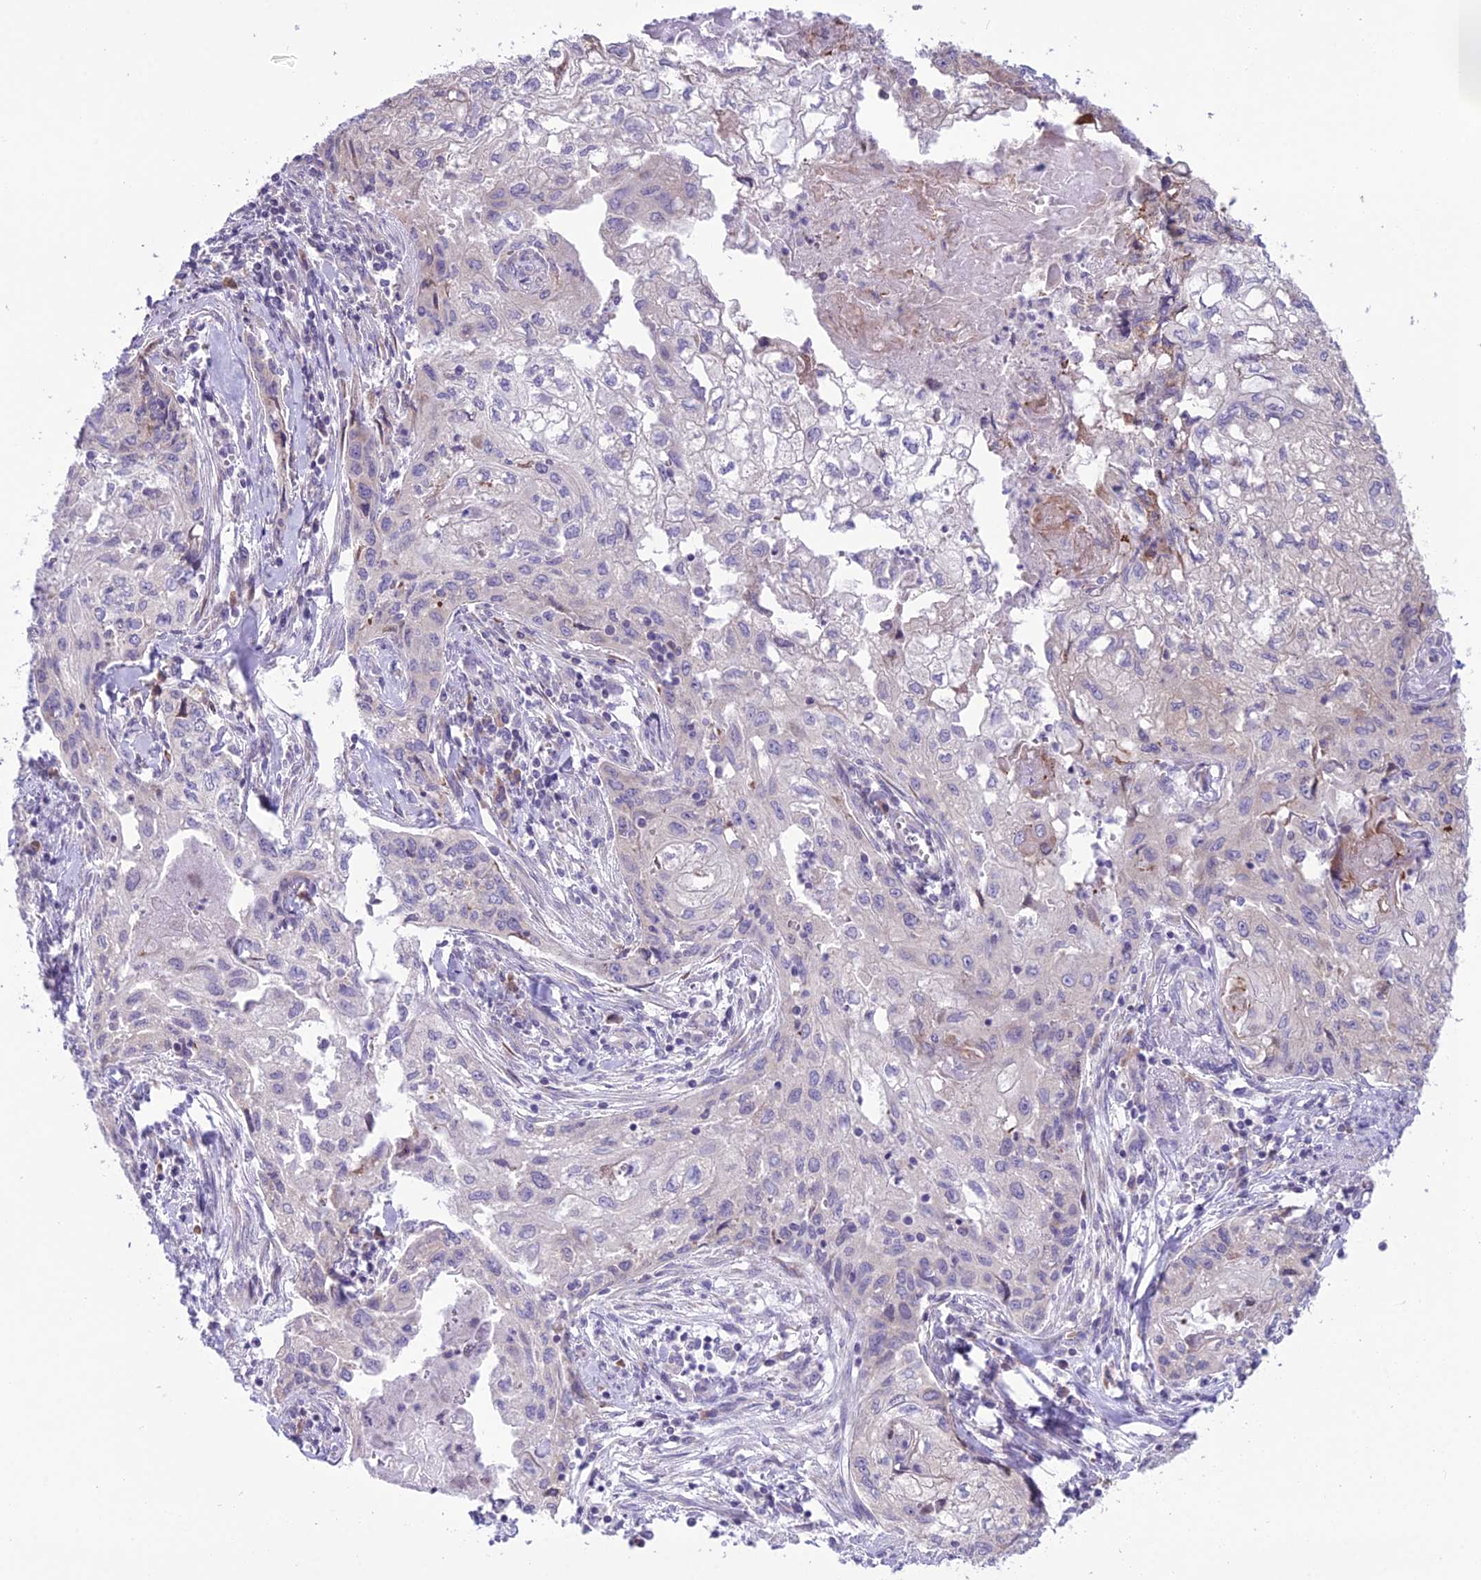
{"staining": {"intensity": "weak", "quantity": "<25%", "location": "cytoplasmic/membranous"}, "tissue": "cervical cancer", "cell_type": "Tumor cells", "image_type": "cancer", "snomed": [{"axis": "morphology", "description": "Squamous cell carcinoma, NOS"}, {"axis": "topography", "description": "Cervix"}], "caption": "Tumor cells show no significant expression in cervical cancer.", "gene": "RPS26", "patient": {"sex": "female", "age": 67}}